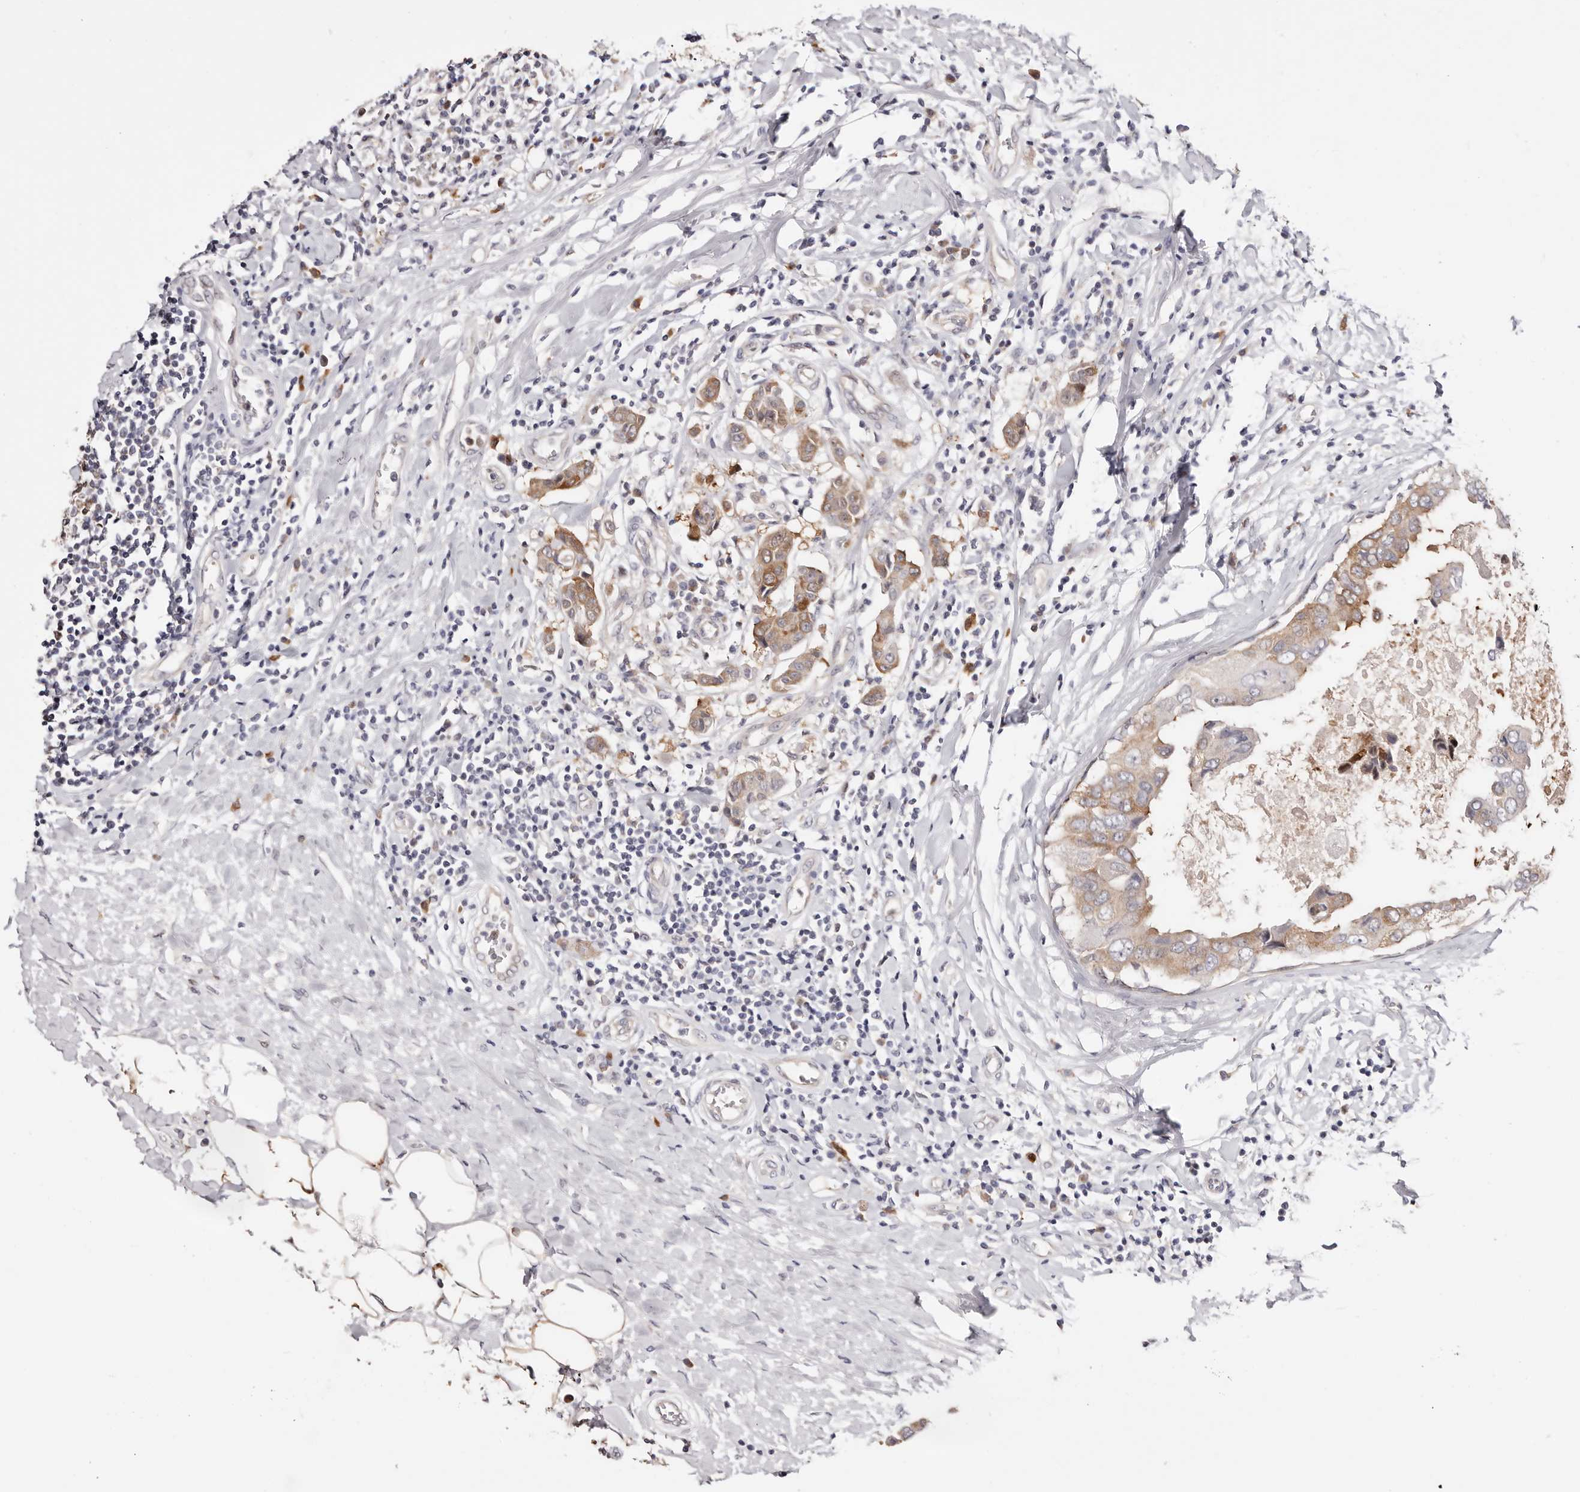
{"staining": {"intensity": "moderate", "quantity": ">75%", "location": "cytoplasmic/membranous"}, "tissue": "breast cancer", "cell_type": "Tumor cells", "image_type": "cancer", "snomed": [{"axis": "morphology", "description": "Duct carcinoma"}, {"axis": "topography", "description": "Breast"}], "caption": "Immunohistochemical staining of human infiltrating ductal carcinoma (breast) shows medium levels of moderate cytoplasmic/membranous staining in about >75% of tumor cells.", "gene": "GFOD1", "patient": {"sex": "female", "age": 27}}